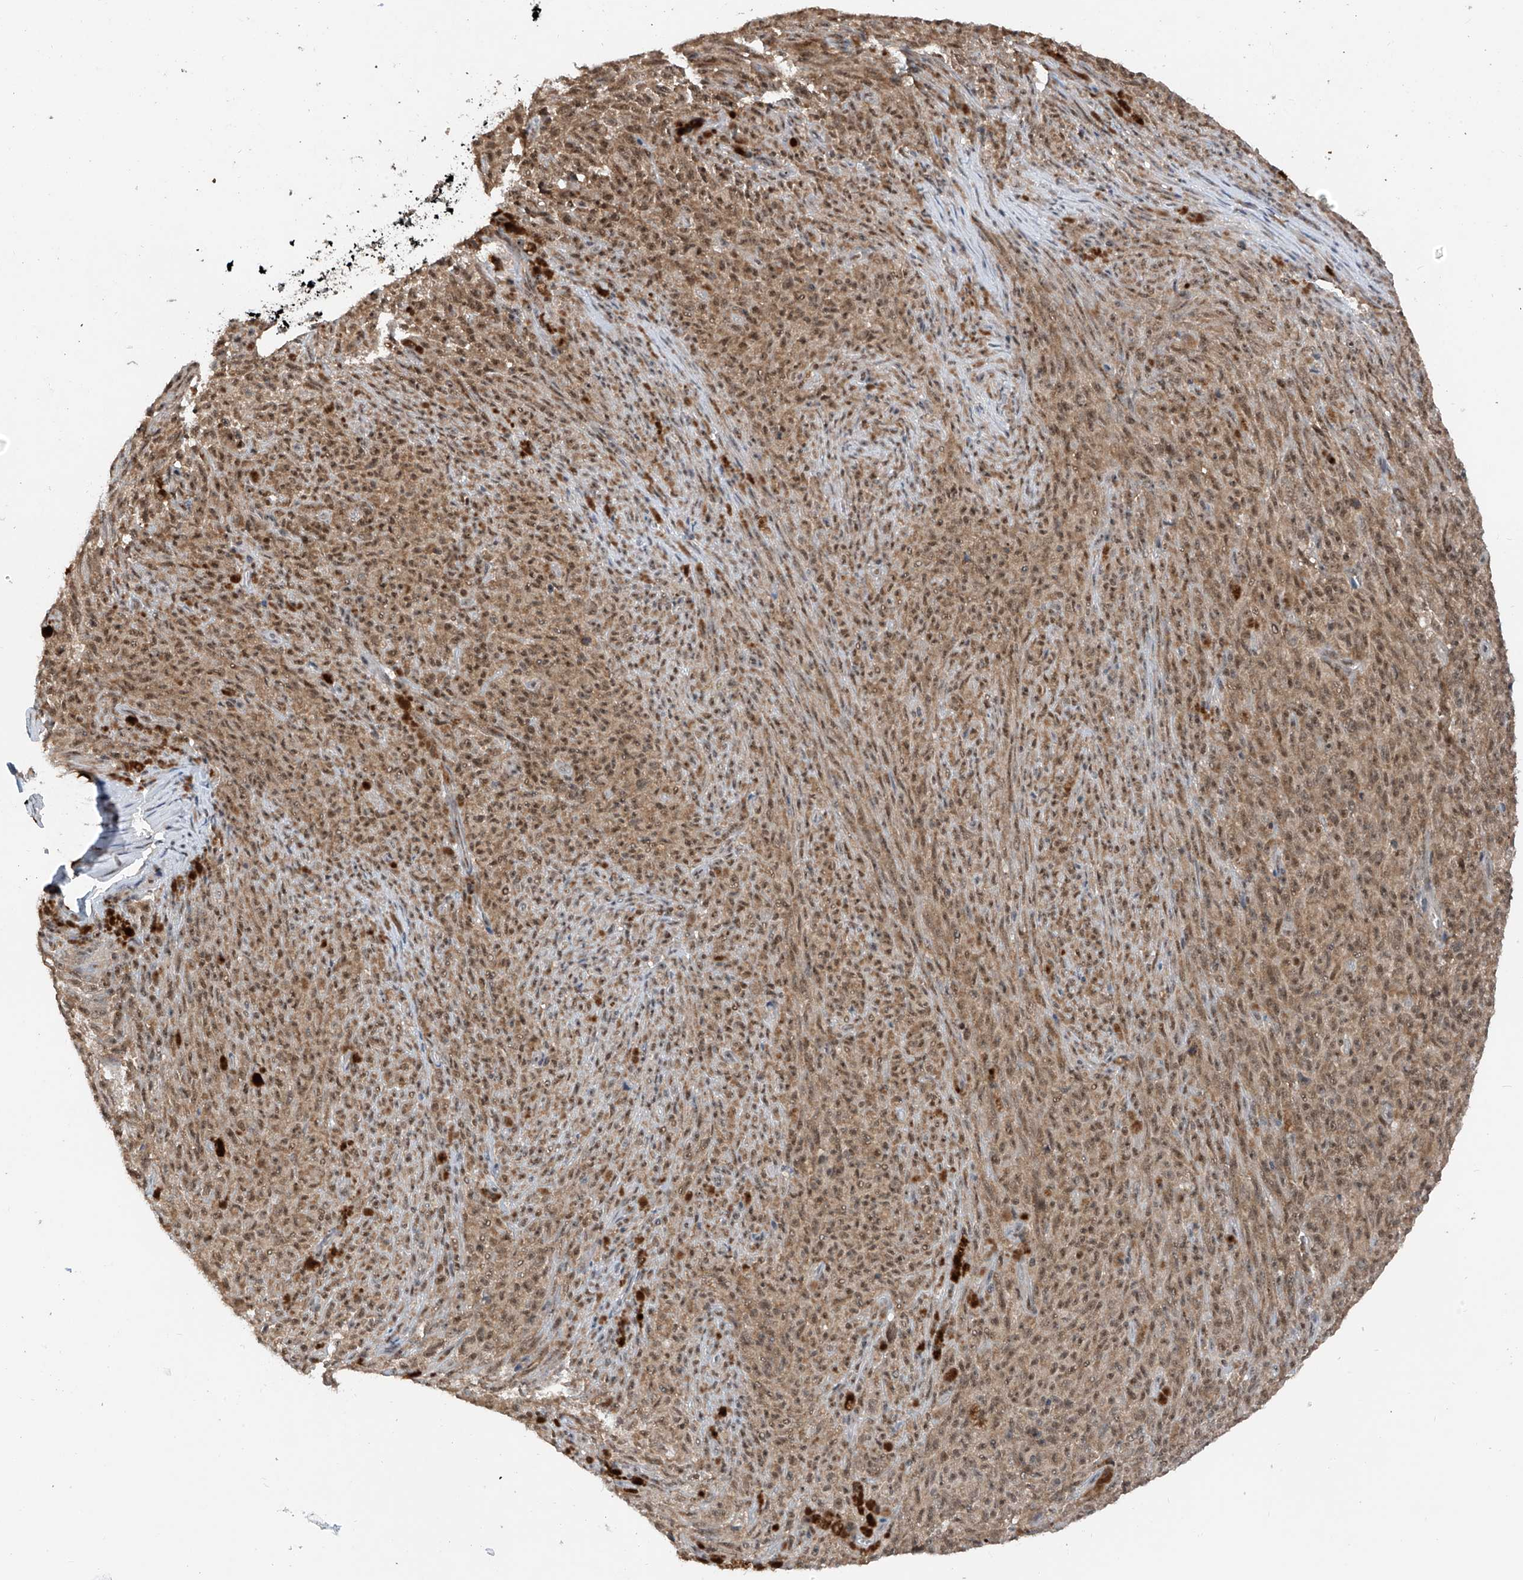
{"staining": {"intensity": "moderate", "quantity": ">75%", "location": "cytoplasmic/membranous,nuclear"}, "tissue": "melanoma", "cell_type": "Tumor cells", "image_type": "cancer", "snomed": [{"axis": "morphology", "description": "Malignant melanoma, NOS"}, {"axis": "topography", "description": "Skin"}], "caption": "An image showing moderate cytoplasmic/membranous and nuclear expression in approximately >75% of tumor cells in melanoma, as visualized by brown immunohistochemical staining.", "gene": "RPAIN", "patient": {"sex": "female", "age": 82}}